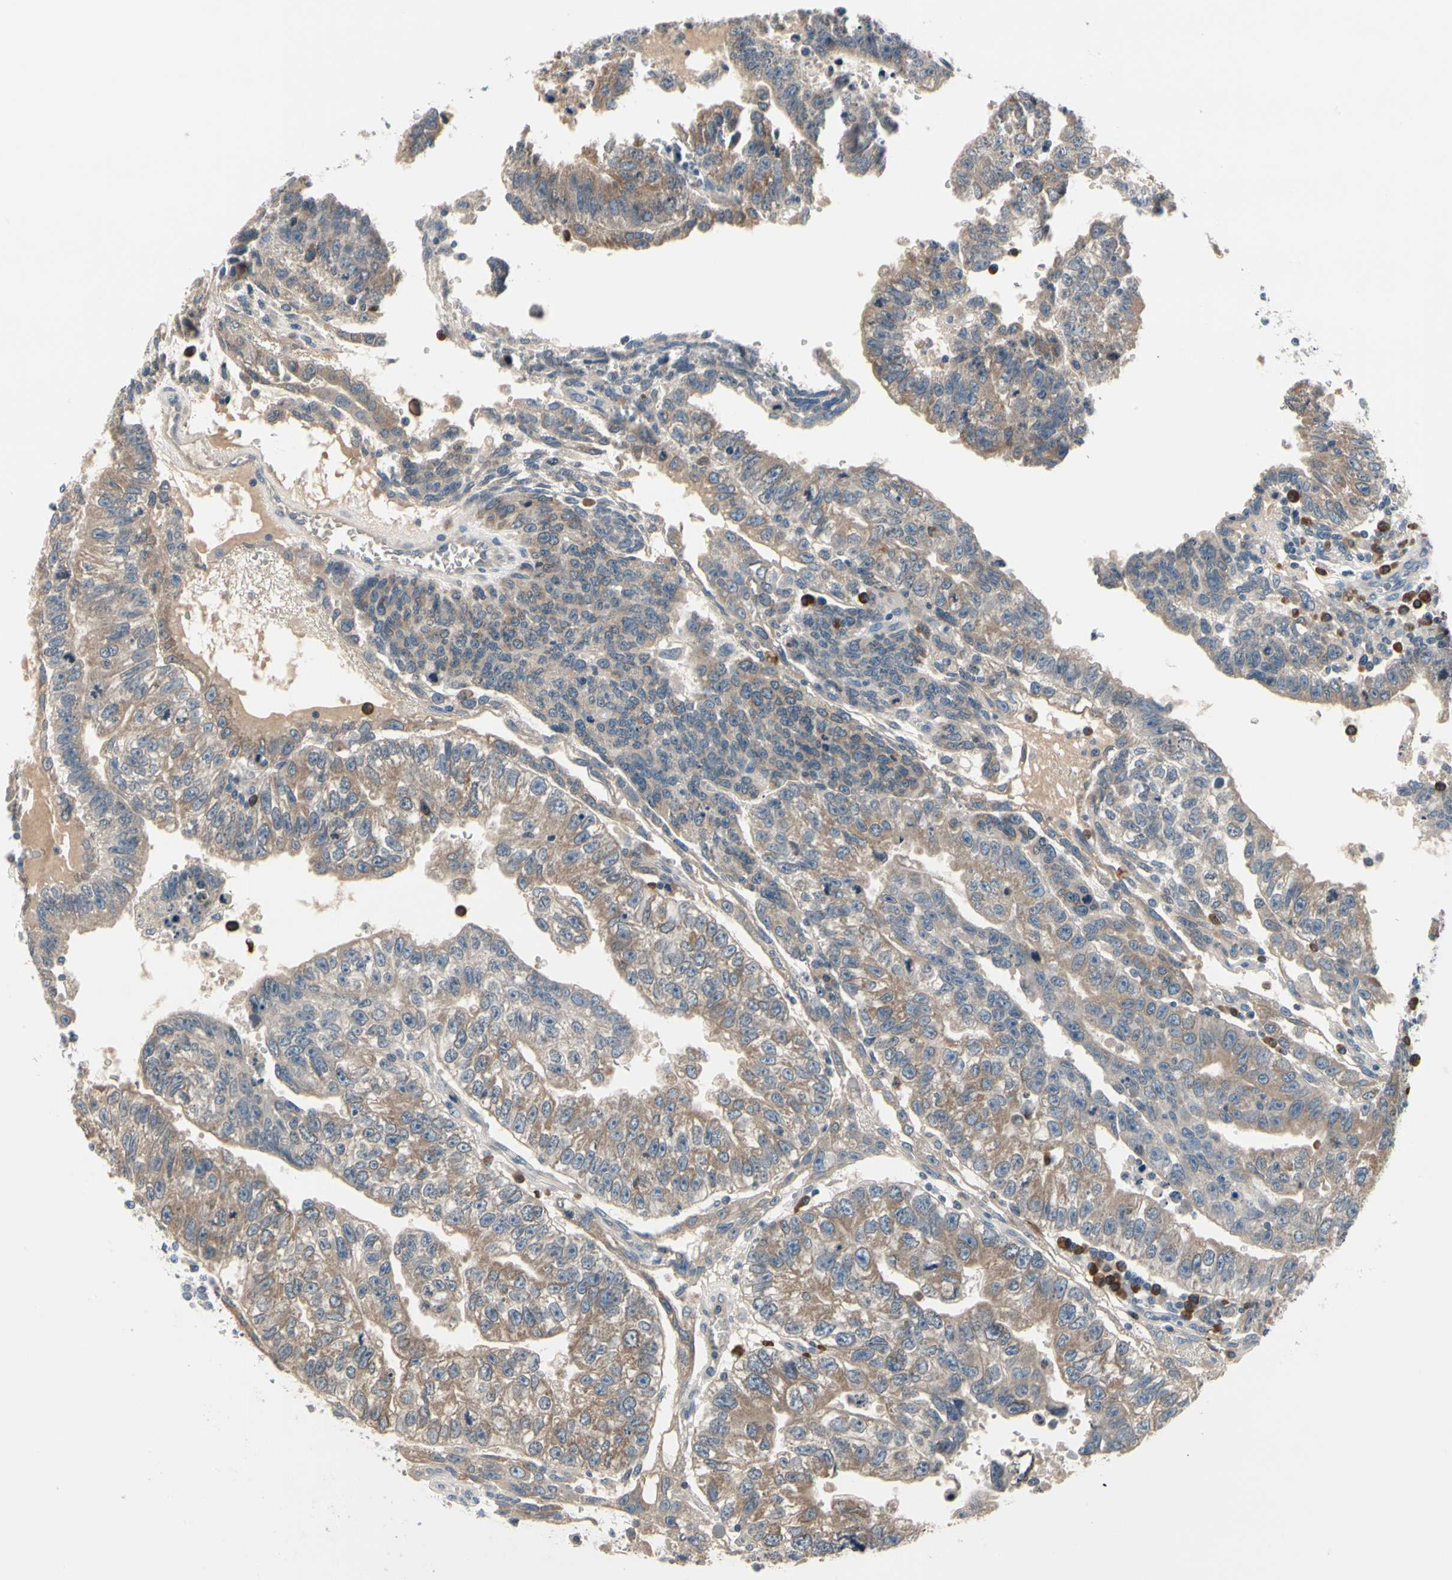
{"staining": {"intensity": "weak", "quantity": ">75%", "location": "cytoplasmic/membranous"}, "tissue": "testis cancer", "cell_type": "Tumor cells", "image_type": "cancer", "snomed": [{"axis": "morphology", "description": "Seminoma, NOS"}, {"axis": "morphology", "description": "Carcinoma, Embryonal, NOS"}, {"axis": "topography", "description": "Testis"}], "caption": "Weak cytoplasmic/membranous staining is identified in approximately >75% of tumor cells in embryonal carcinoma (testis).", "gene": "SELENOK", "patient": {"sex": "male", "age": 52}}